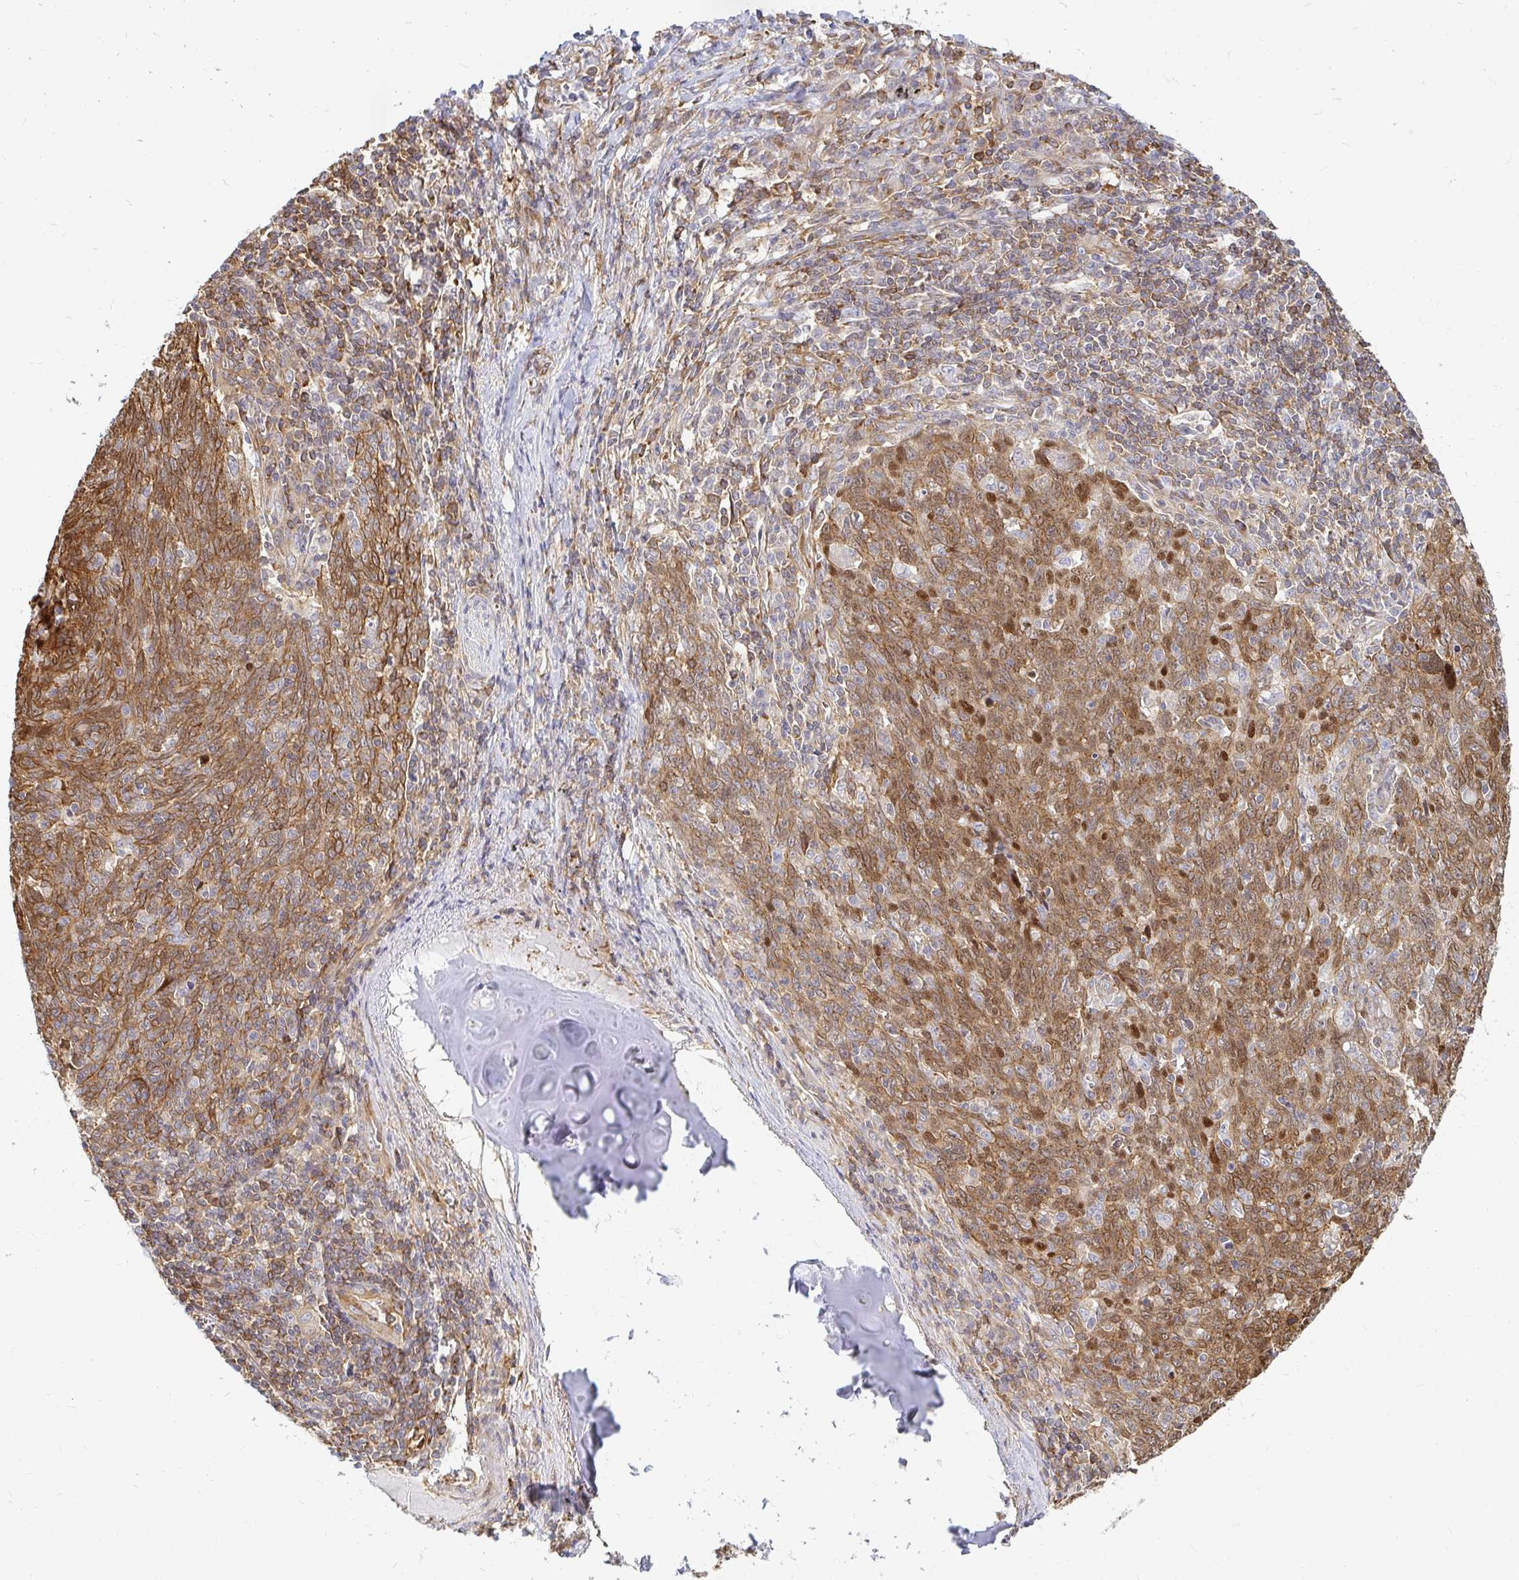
{"staining": {"intensity": "moderate", "quantity": ">75%", "location": "cytoplasmic/membranous"}, "tissue": "lung cancer", "cell_type": "Tumor cells", "image_type": "cancer", "snomed": [{"axis": "morphology", "description": "Squamous cell carcinoma, NOS"}, {"axis": "topography", "description": "Lung"}], "caption": "This photomicrograph reveals immunohistochemistry staining of lung squamous cell carcinoma, with medium moderate cytoplasmic/membranous staining in approximately >75% of tumor cells.", "gene": "CAST", "patient": {"sex": "female", "age": 72}}